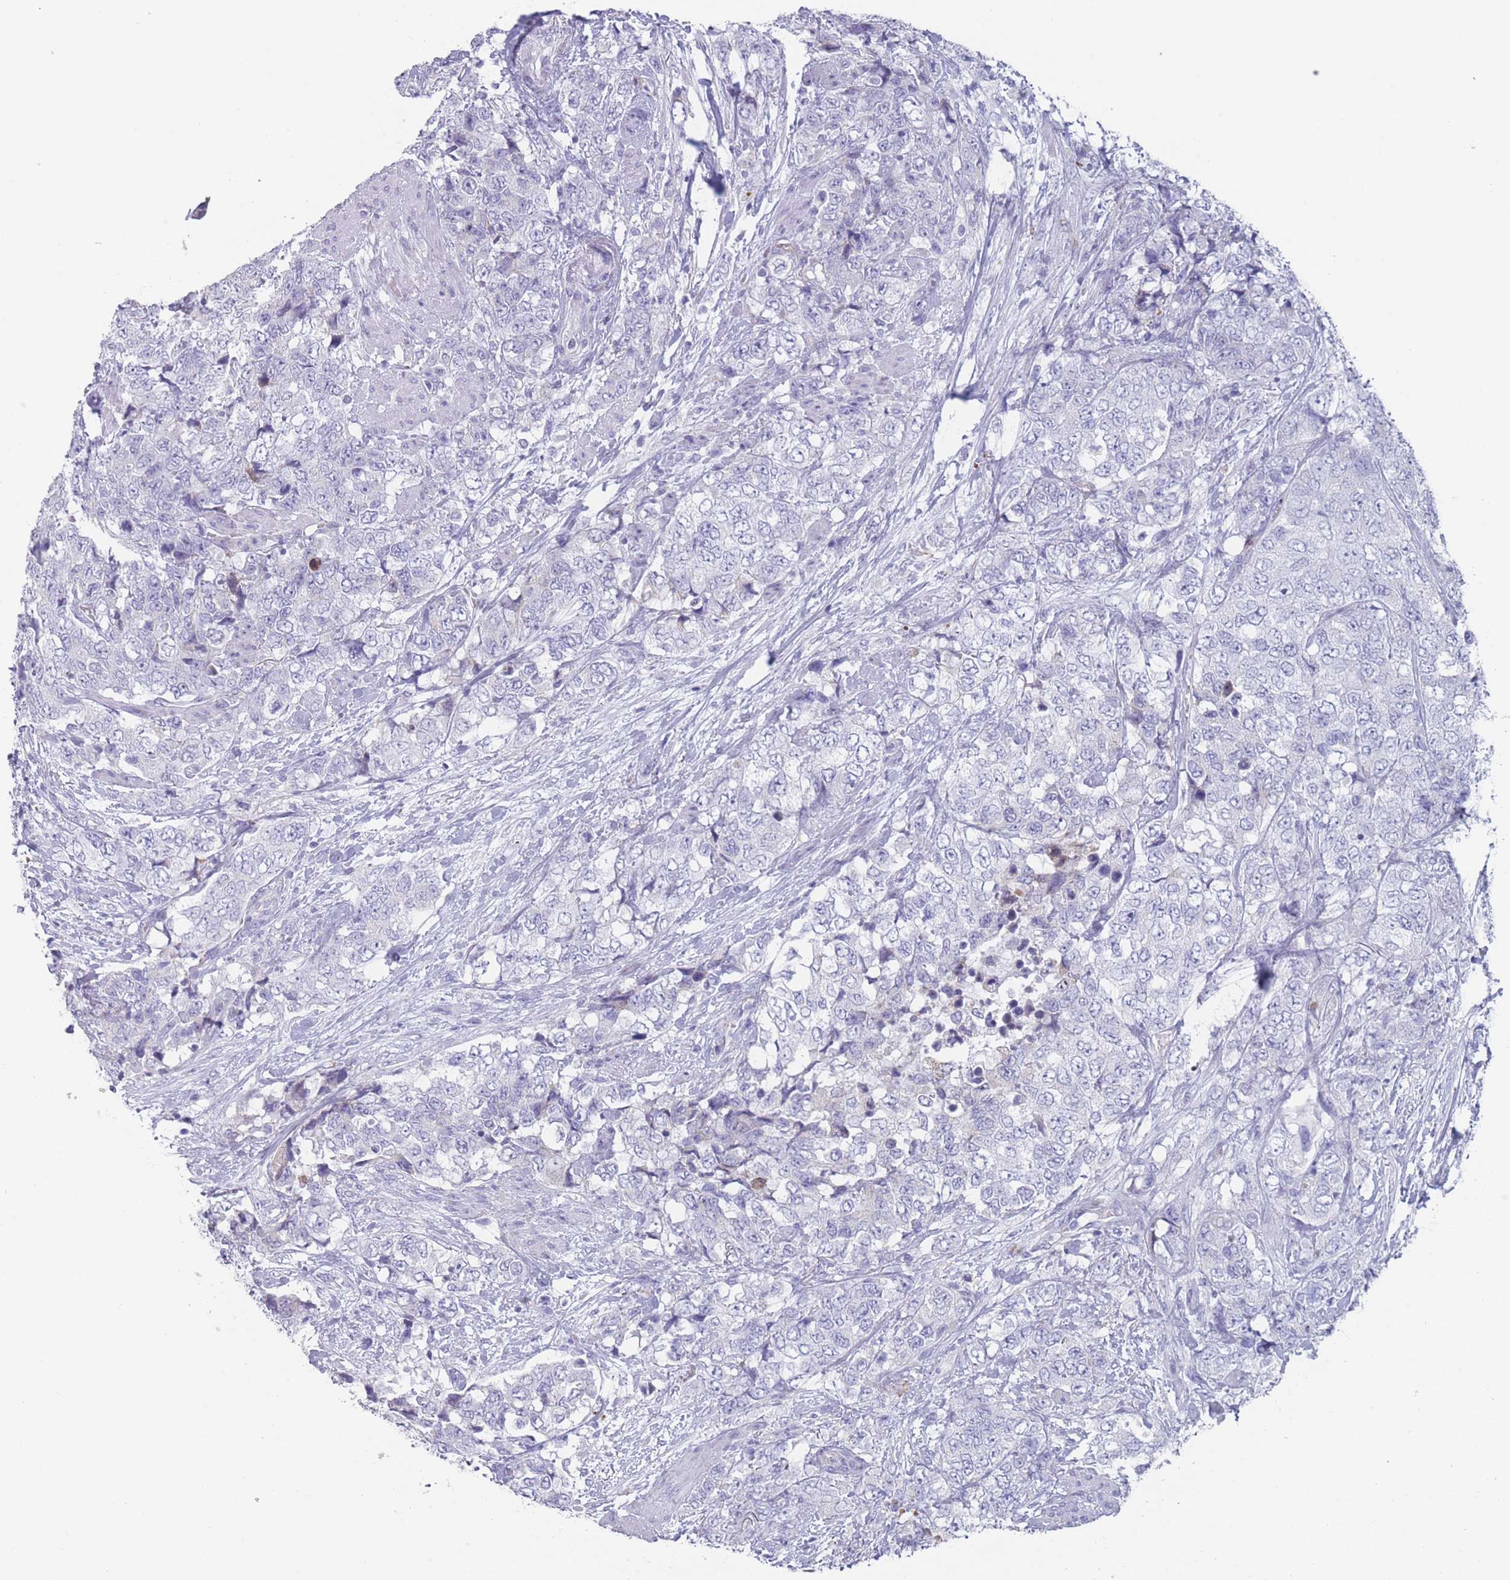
{"staining": {"intensity": "negative", "quantity": "none", "location": "none"}, "tissue": "urothelial cancer", "cell_type": "Tumor cells", "image_type": "cancer", "snomed": [{"axis": "morphology", "description": "Urothelial carcinoma, High grade"}, {"axis": "topography", "description": "Urinary bladder"}], "caption": "Immunohistochemical staining of human urothelial cancer reveals no significant staining in tumor cells.", "gene": "ST8SIA5", "patient": {"sex": "female", "age": 78}}